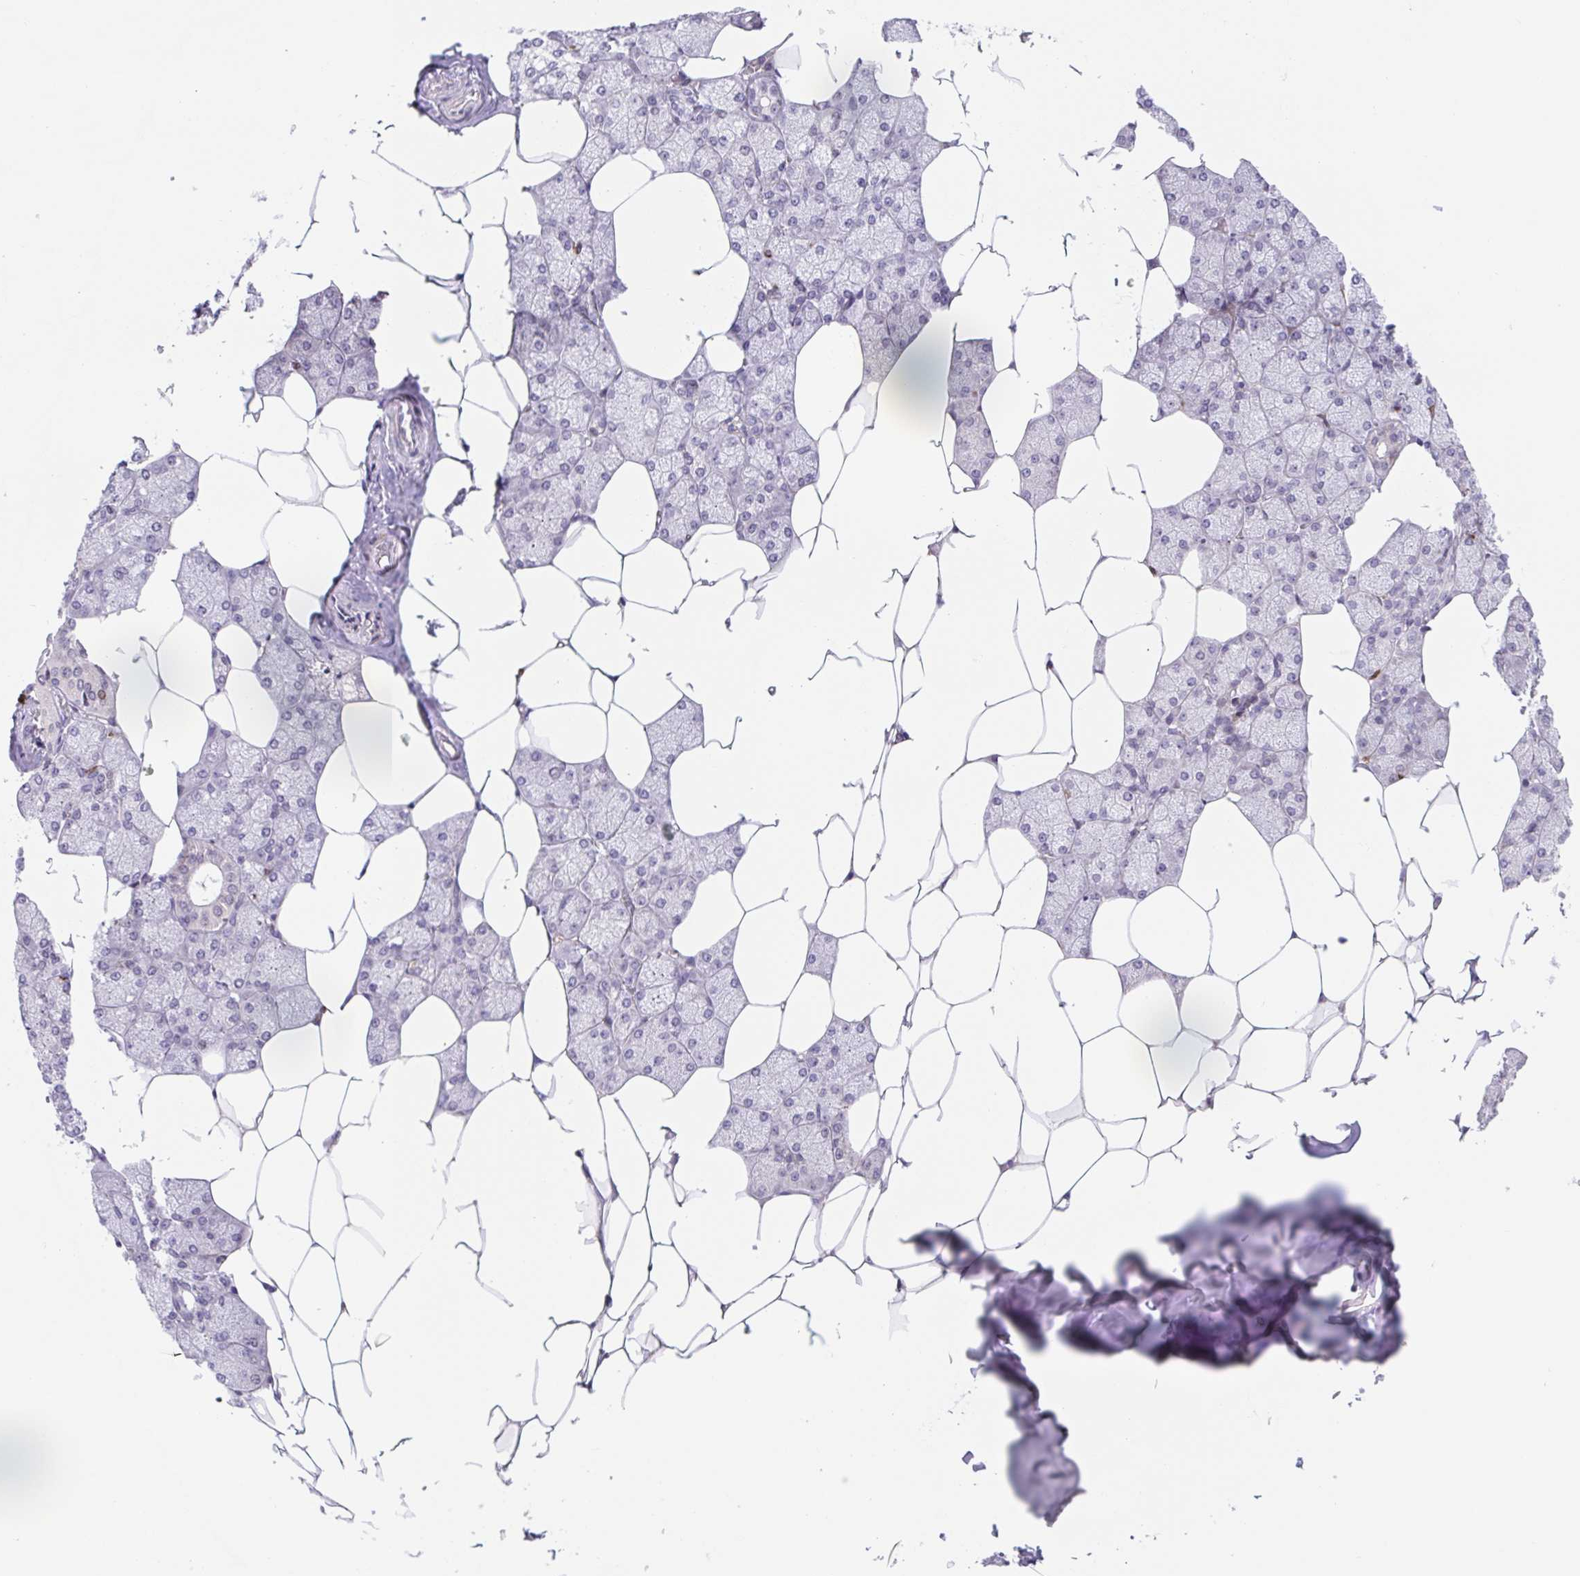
{"staining": {"intensity": "weak", "quantity": "<25%", "location": "cytoplasmic/membranous"}, "tissue": "salivary gland", "cell_type": "Glandular cells", "image_type": "normal", "snomed": [{"axis": "morphology", "description": "Normal tissue, NOS"}, {"axis": "topography", "description": "Salivary gland"}], "caption": "This is a photomicrograph of IHC staining of unremarkable salivary gland, which shows no expression in glandular cells. The staining was performed using DAB (3,3'-diaminobenzidine) to visualize the protein expression in brown, while the nuclei were stained in blue with hematoxylin (Magnification: 20x).", "gene": "TPRG1", "patient": {"sex": "female", "age": 43}}